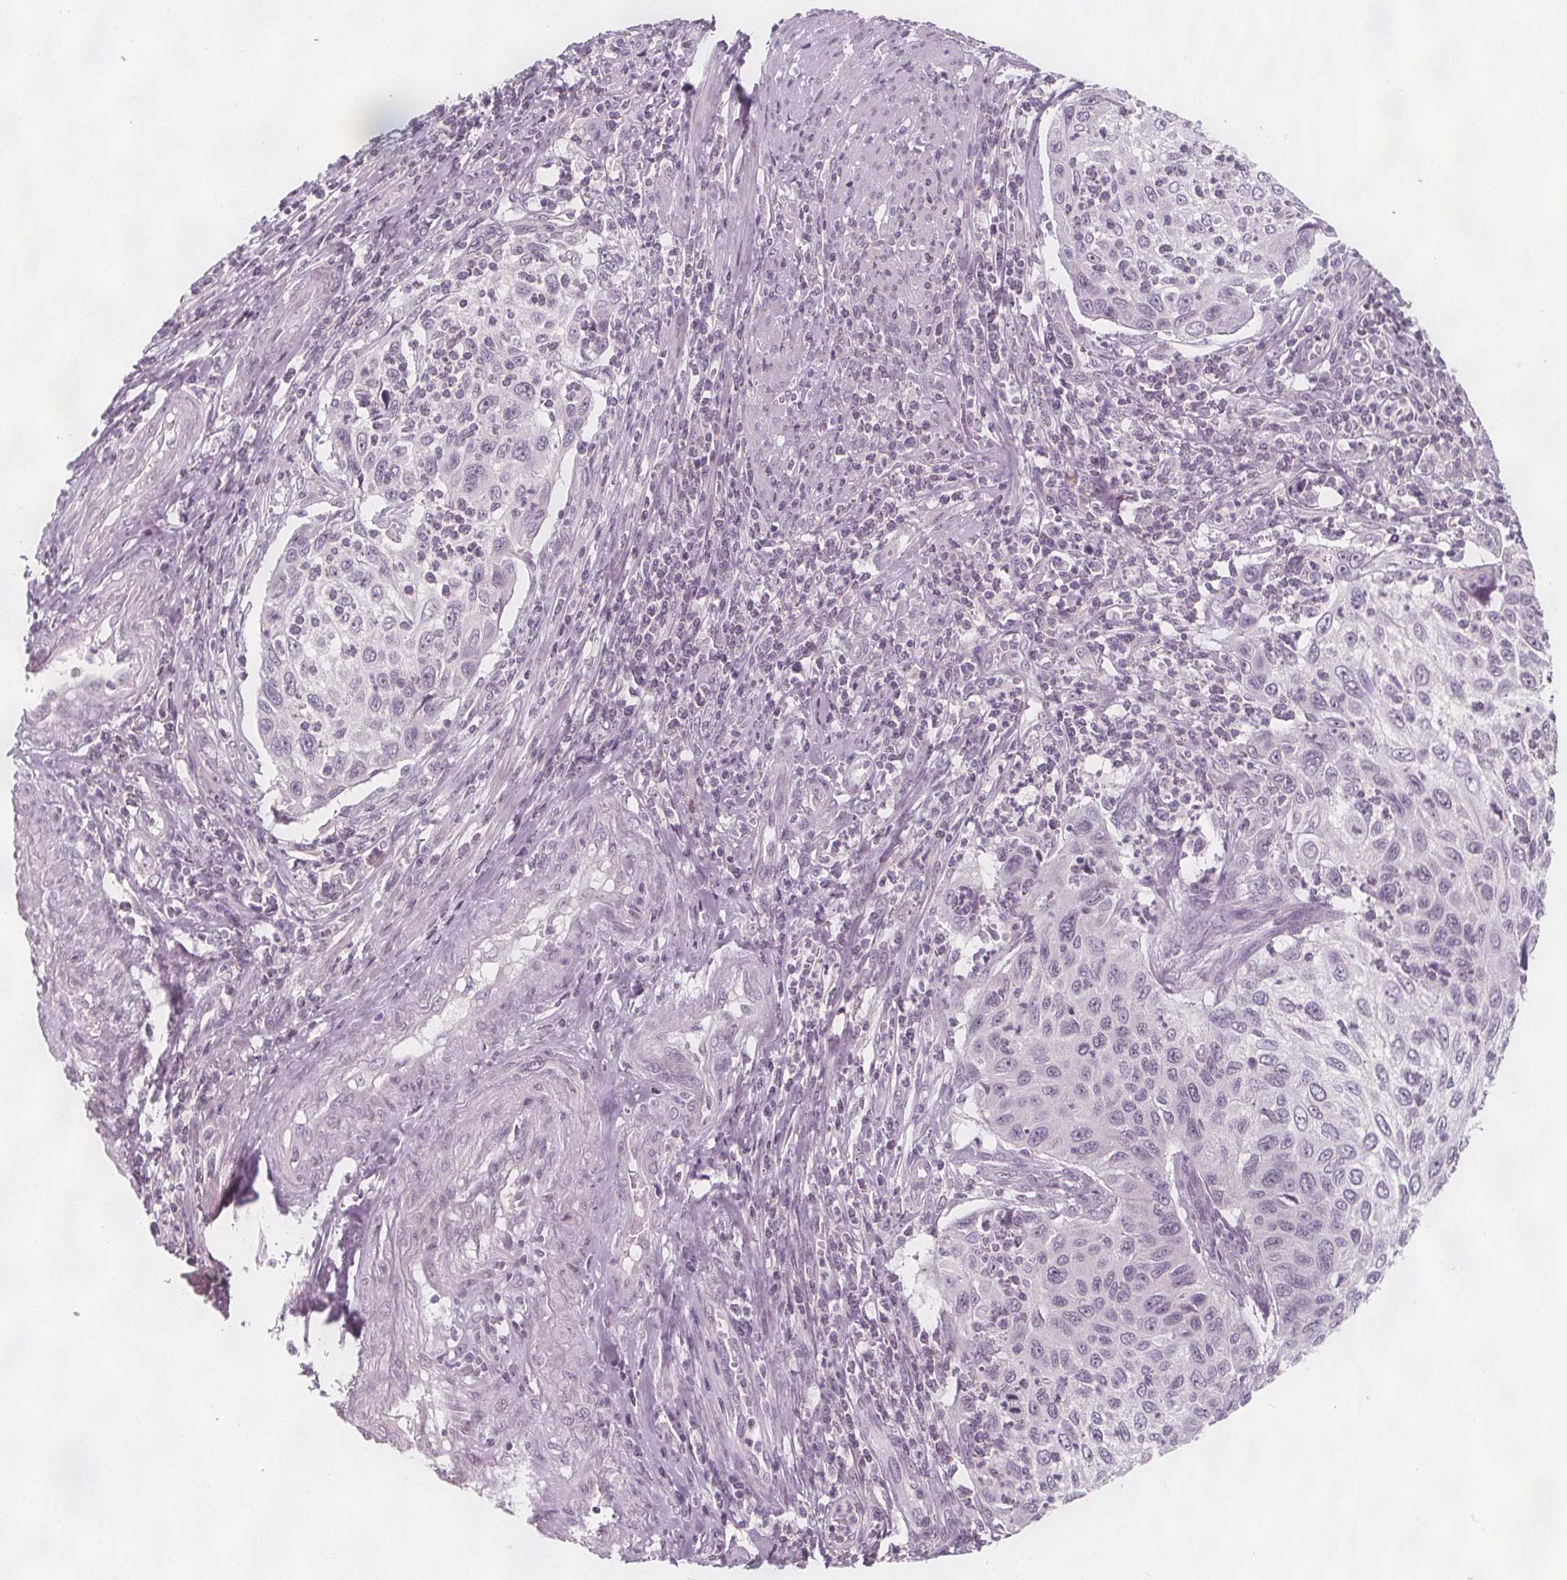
{"staining": {"intensity": "negative", "quantity": "none", "location": "none"}, "tissue": "cervical cancer", "cell_type": "Tumor cells", "image_type": "cancer", "snomed": [{"axis": "morphology", "description": "Squamous cell carcinoma, NOS"}, {"axis": "topography", "description": "Cervix"}], "caption": "A micrograph of cervical cancer (squamous cell carcinoma) stained for a protein shows no brown staining in tumor cells. (Brightfield microscopy of DAB (3,3'-diaminobenzidine) IHC at high magnification).", "gene": "C1orf167", "patient": {"sex": "female", "age": 70}}